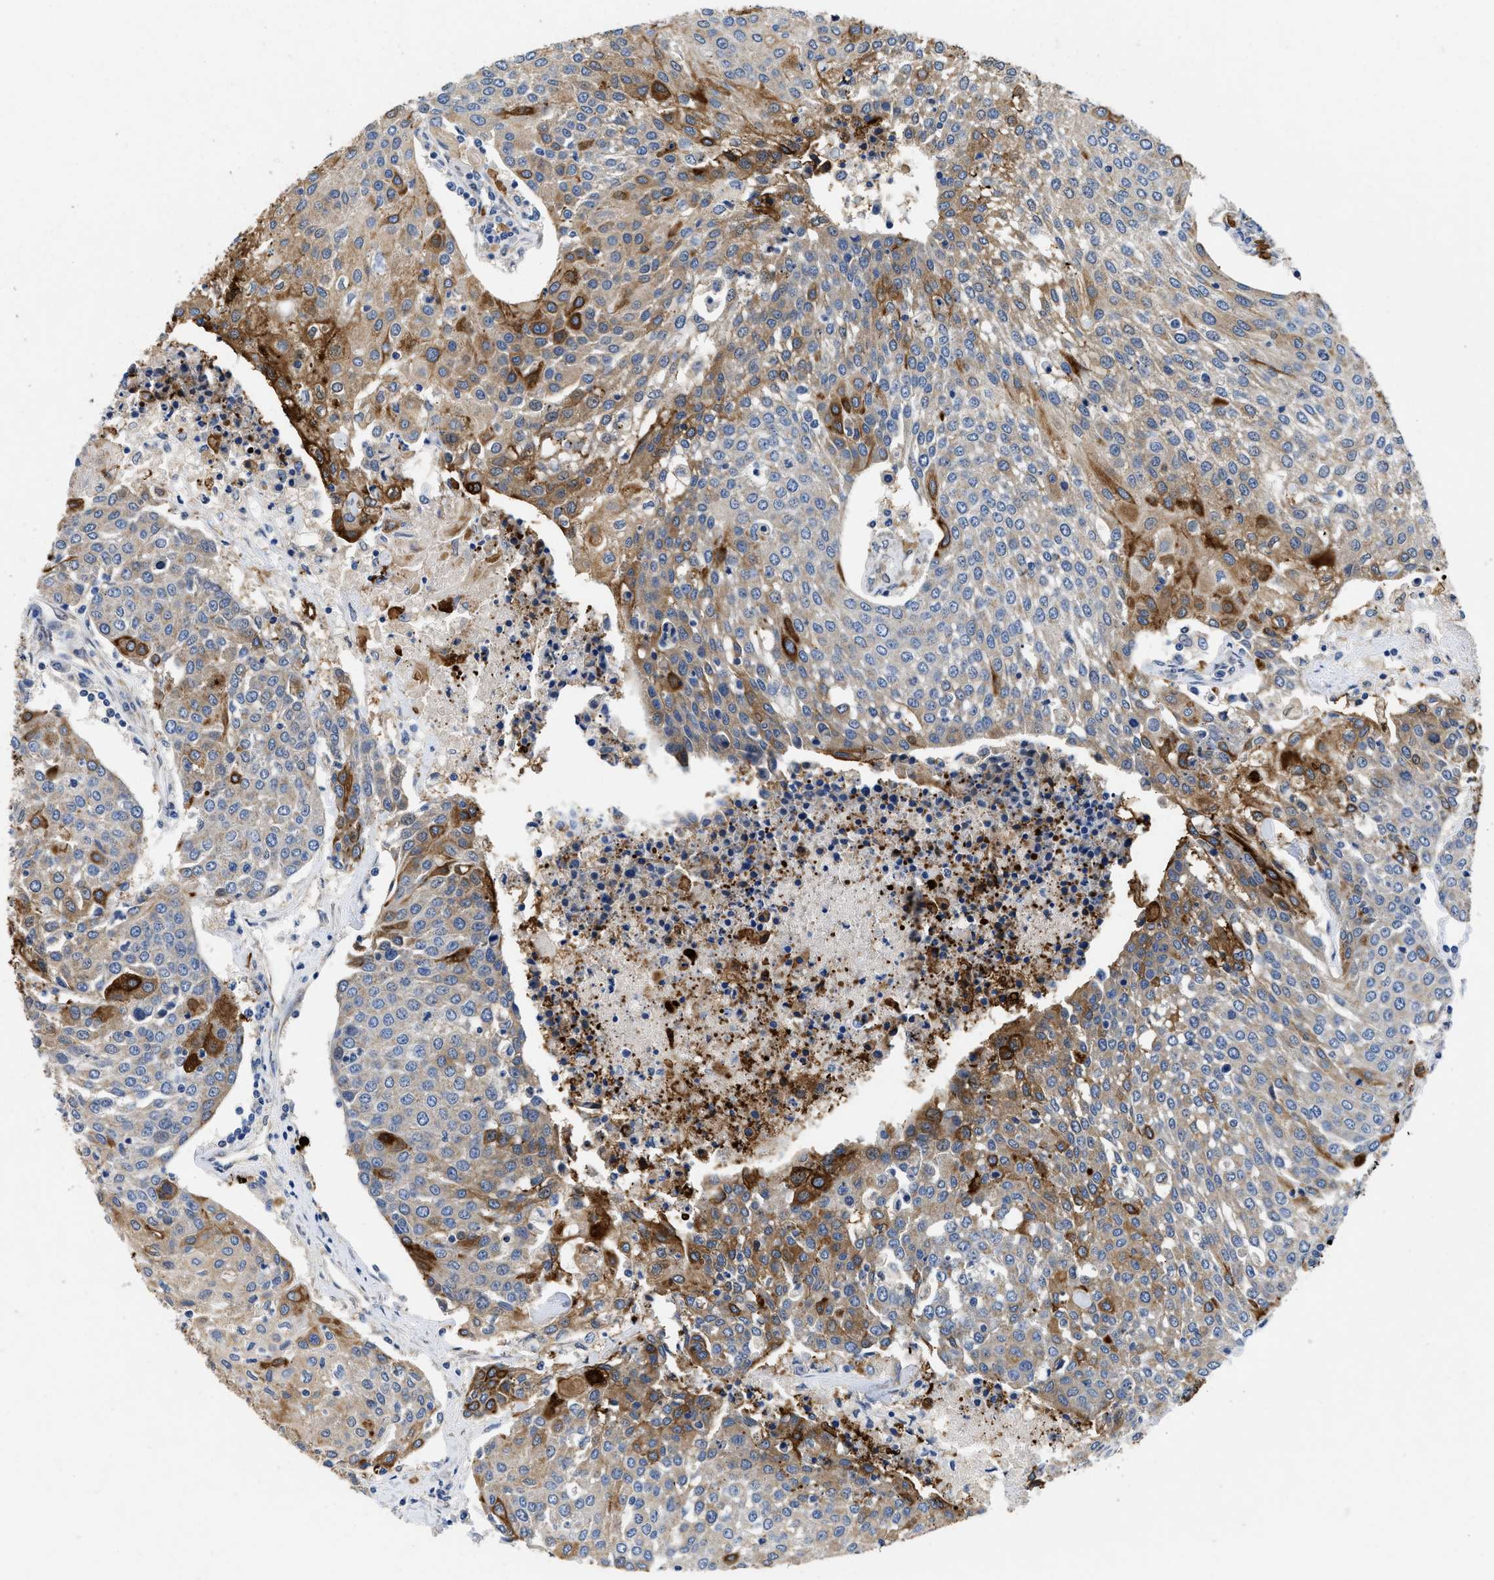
{"staining": {"intensity": "strong", "quantity": "<25%", "location": "cytoplasmic/membranous"}, "tissue": "urothelial cancer", "cell_type": "Tumor cells", "image_type": "cancer", "snomed": [{"axis": "morphology", "description": "Urothelial carcinoma, High grade"}, {"axis": "topography", "description": "Urinary bladder"}], "caption": "An immunohistochemistry histopathology image of tumor tissue is shown. Protein staining in brown shows strong cytoplasmic/membranous positivity in urothelial carcinoma (high-grade) within tumor cells. (Stains: DAB in brown, nuclei in blue, Microscopy: brightfield microscopy at high magnification).", "gene": "RAPH1", "patient": {"sex": "female", "age": 85}}